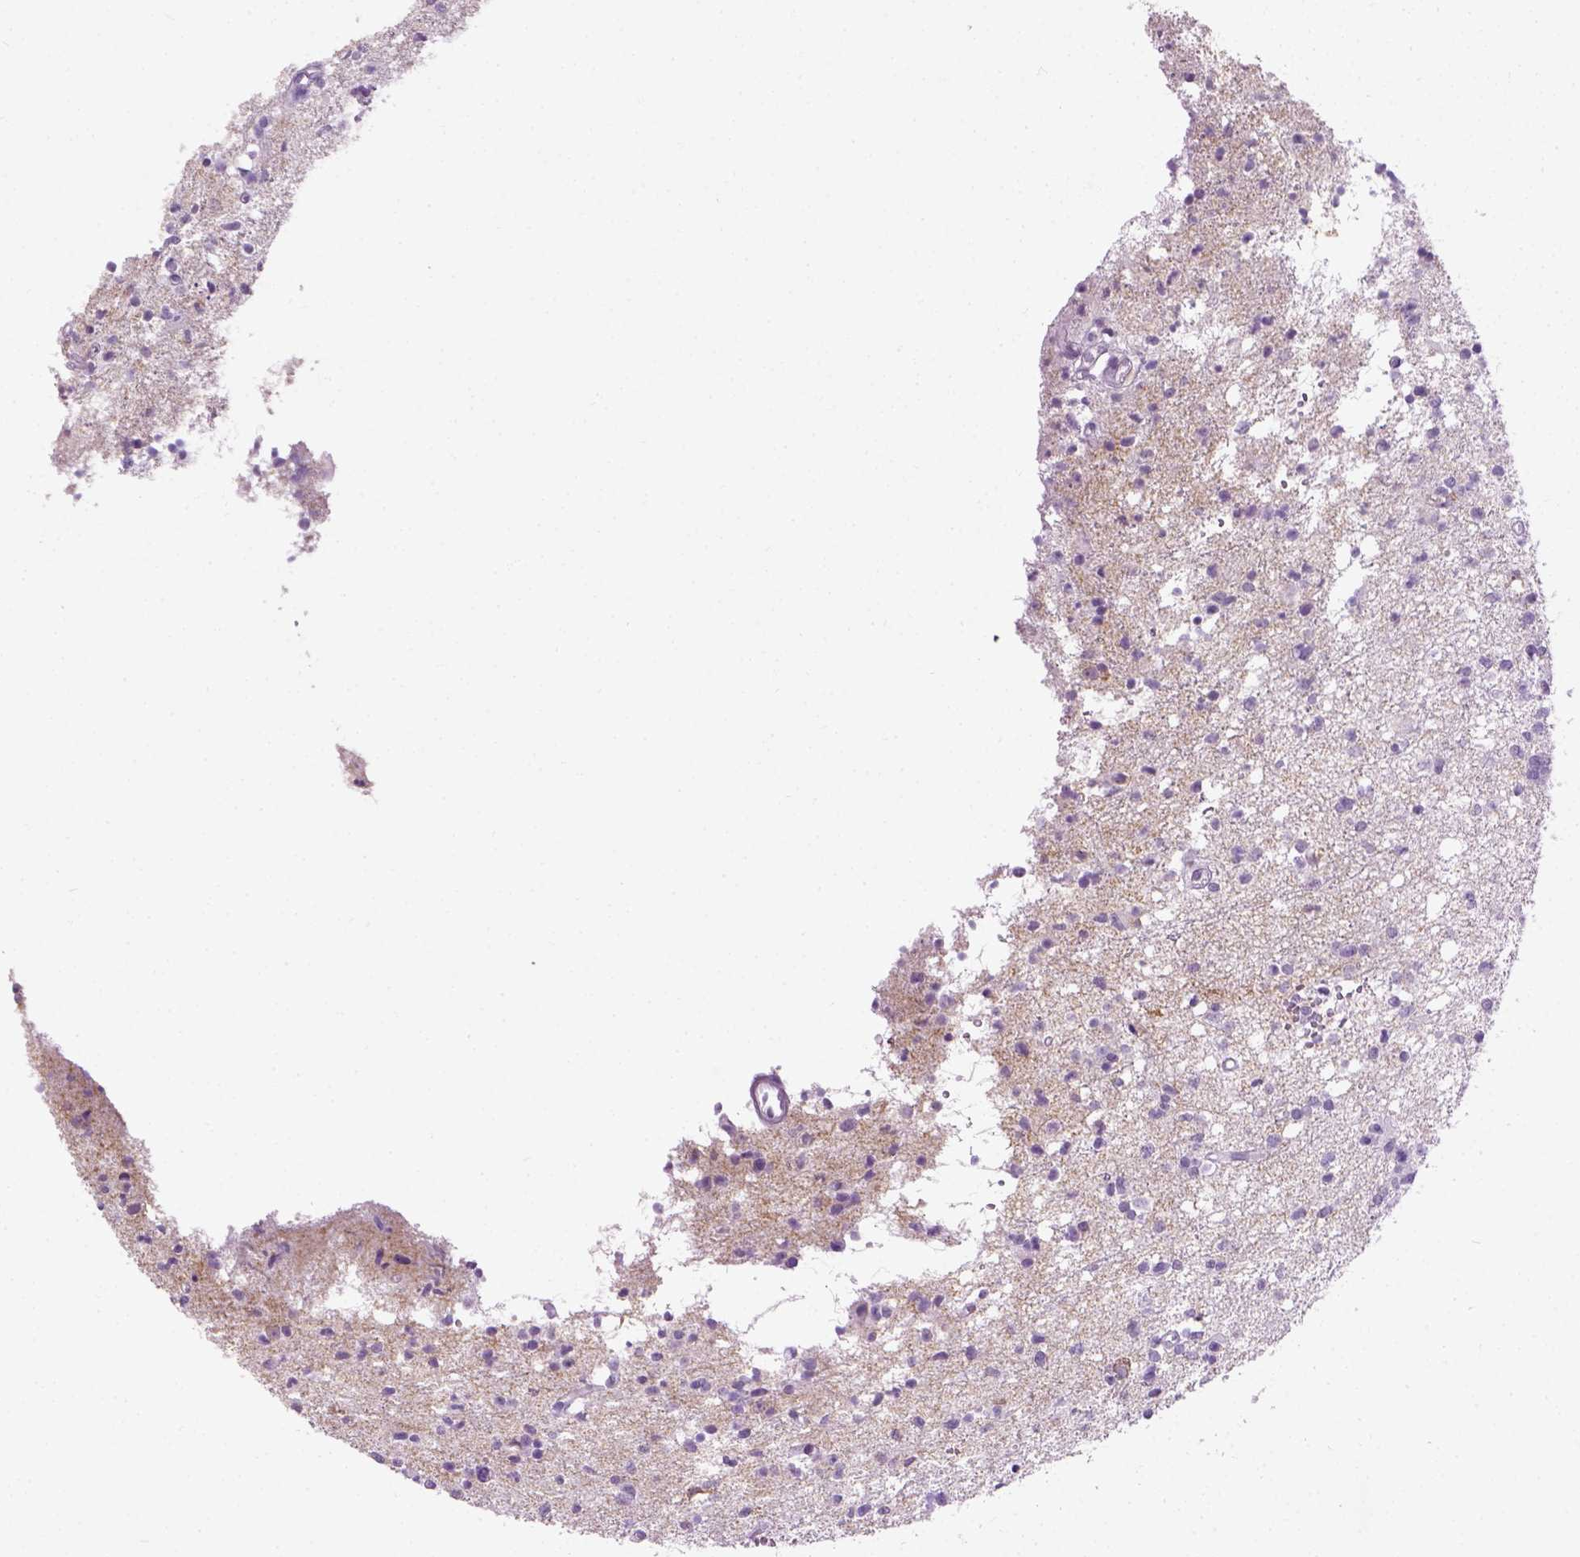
{"staining": {"intensity": "negative", "quantity": "none", "location": "none"}, "tissue": "glioma", "cell_type": "Tumor cells", "image_type": "cancer", "snomed": [{"axis": "morphology", "description": "Glioma, malignant, Low grade"}, {"axis": "topography", "description": "Brain"}], "caption": "A histopathology image of human low-grade glioma (malignant) is negative for staining in tumor cells.", "gene": "GABRB2", "patient": {"sex": "male", "age": 64}}